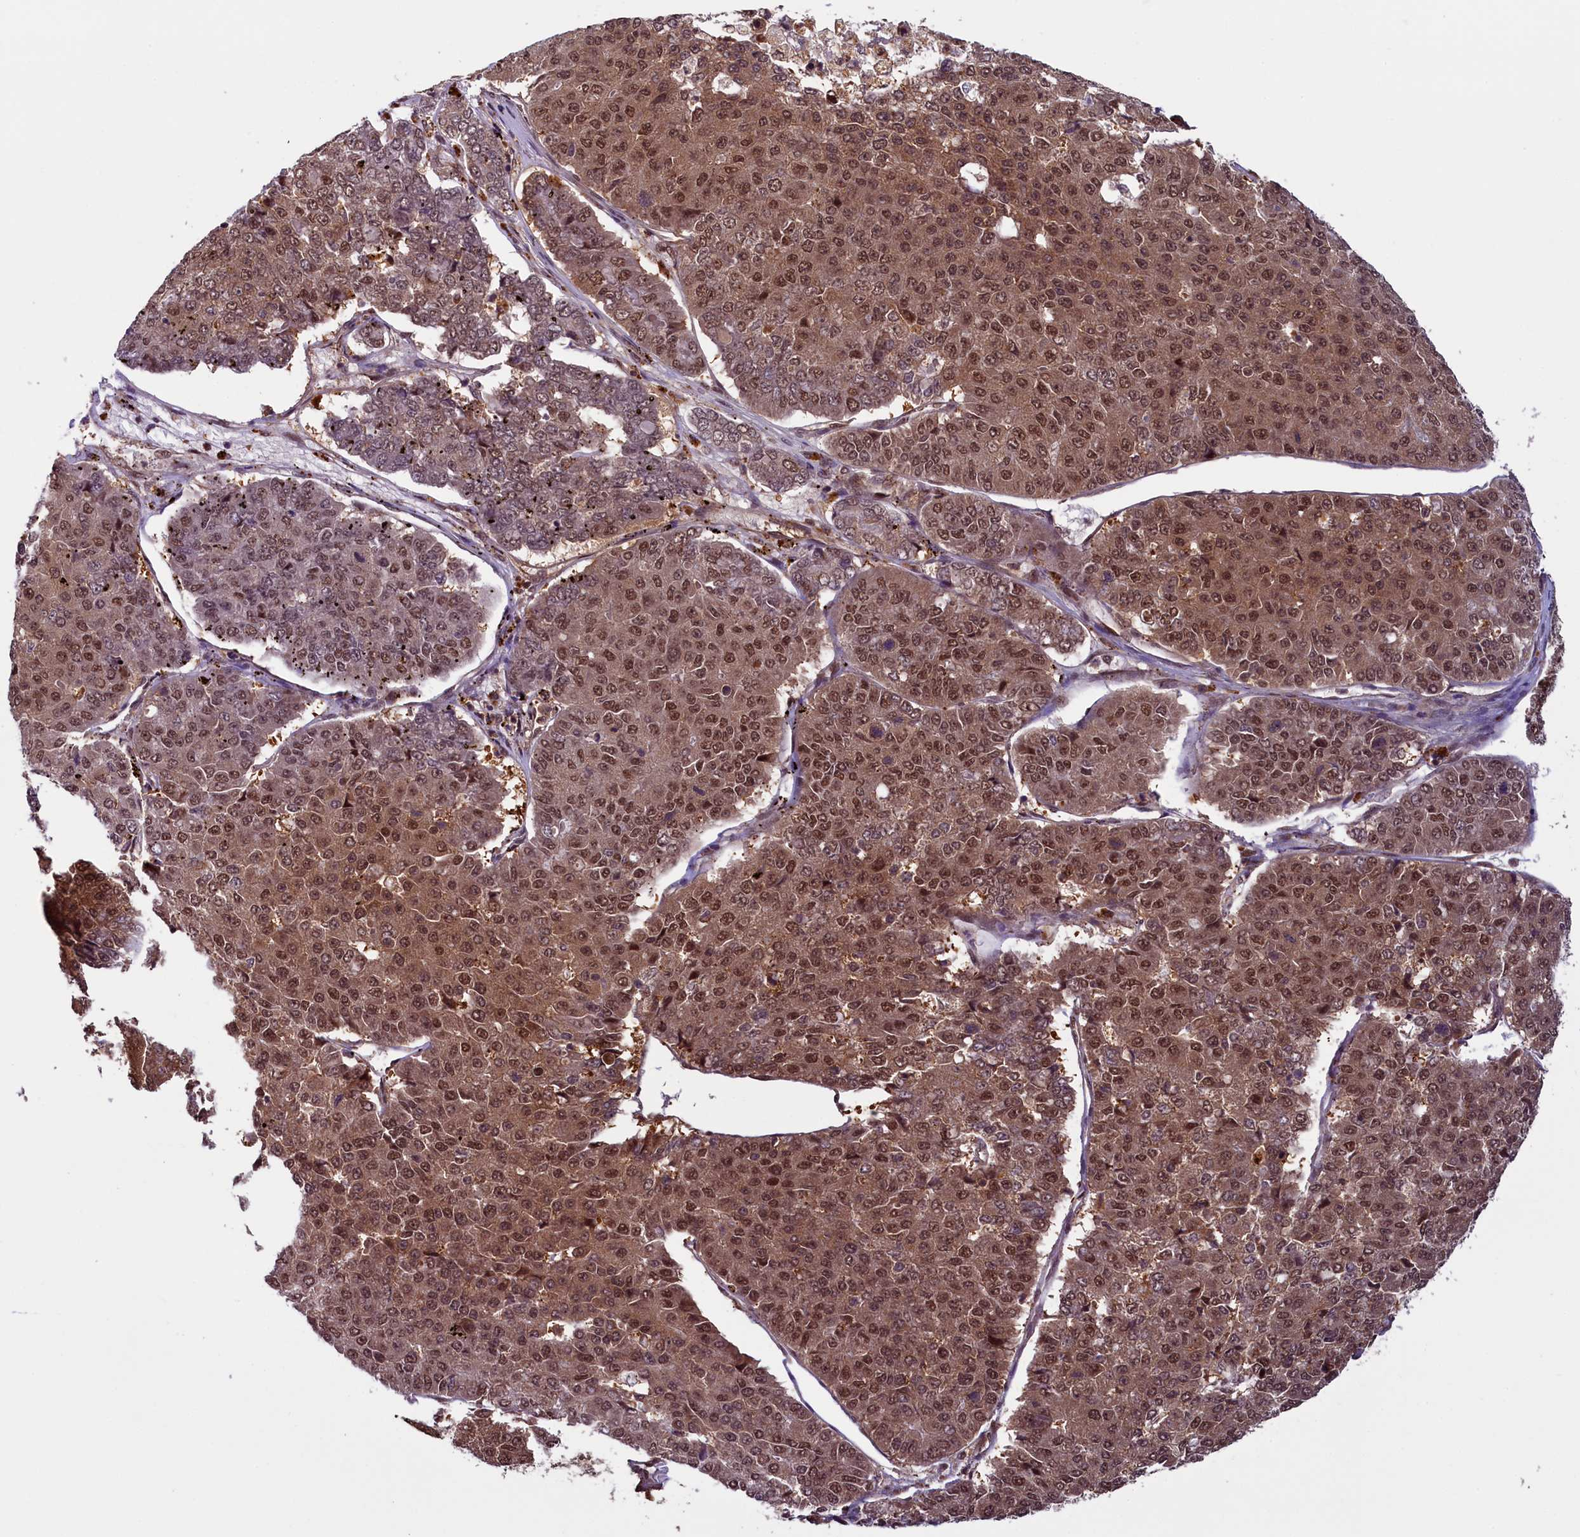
{"staining": {"intensity": "moderate", "quantity": ">75%", "location": "cytoplasmic/membranous,nuclear"}, "tissue": "pancreatic cancer", "cell_type": "Tumor cells", "image_type": "cancer", "snomed": [{"axis": "morphology", "description": "Adenocarcinoma, NOS"}, {"axis": "topography", "description": "Pancreas"}], "caption": "This photomicrograph reveals IHC staining of pancreatic cancer (adenocarcinoma), with medium moderate cytoplasmic/membranous and nuclear expression in approximately >75% of tumor cells.", "gene": "SLC7A6OS", "patient": {"sex": "male", "age": 50}}